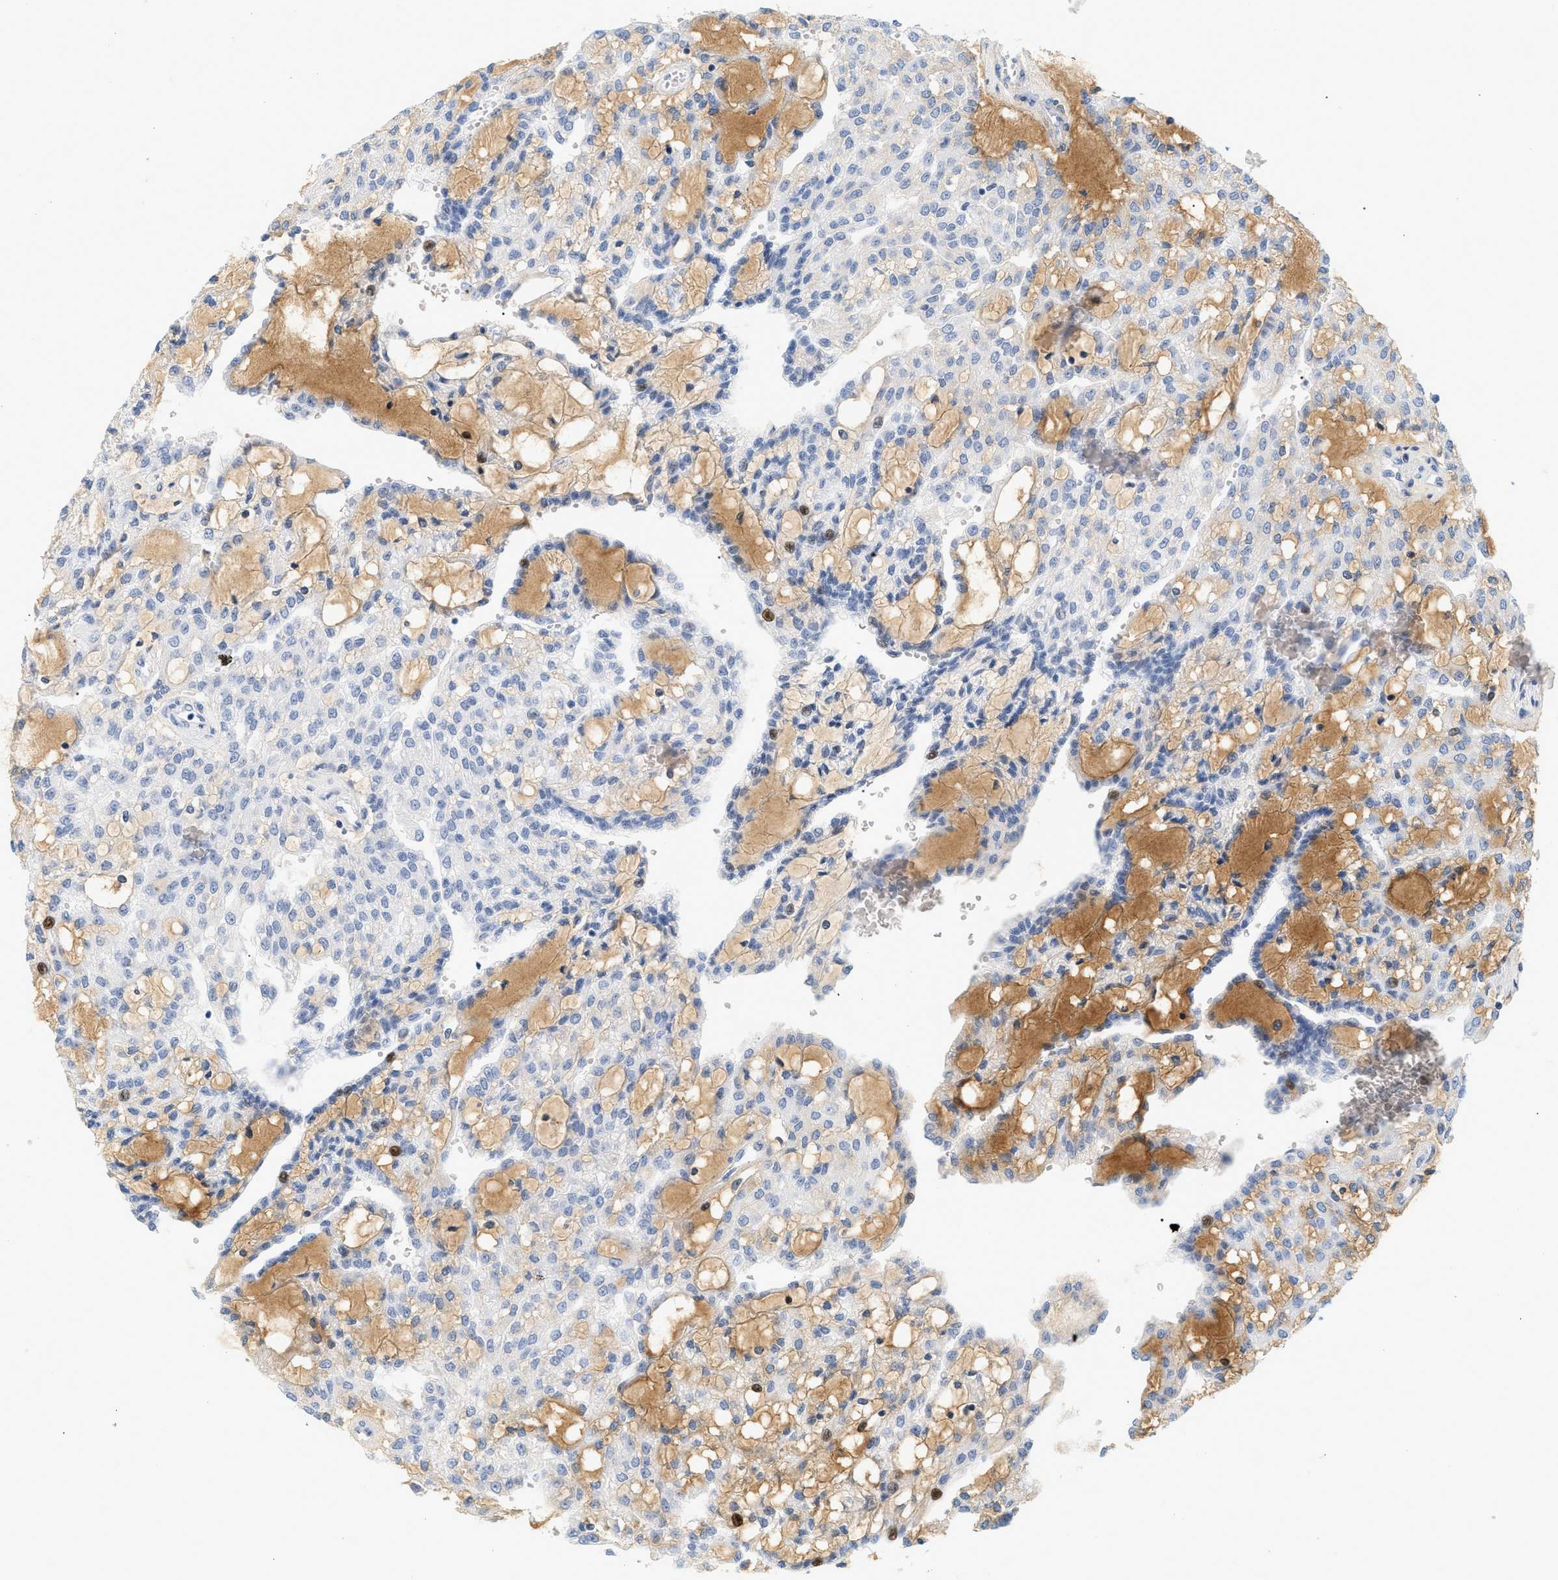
{"staining": {"intensity": "moderate", "quantity": "<25%", "location": "nuclear"}, "tissue": "renal cancer", "cell_type": "Tumor cells", "image_type": "cancer", "snomed": [{"axis": "morphology", "description": "Adenocarcinoma, NOS"}, {"axis": "topography", "description": "Kidney"}], "caption": "Moderate nuclear positivity for a protein is identified in about <25% of tumor cells of renal cancer using immunohistochemistry.", "gene": "CFH", "patient": {"sex": "male", "age": 63}}